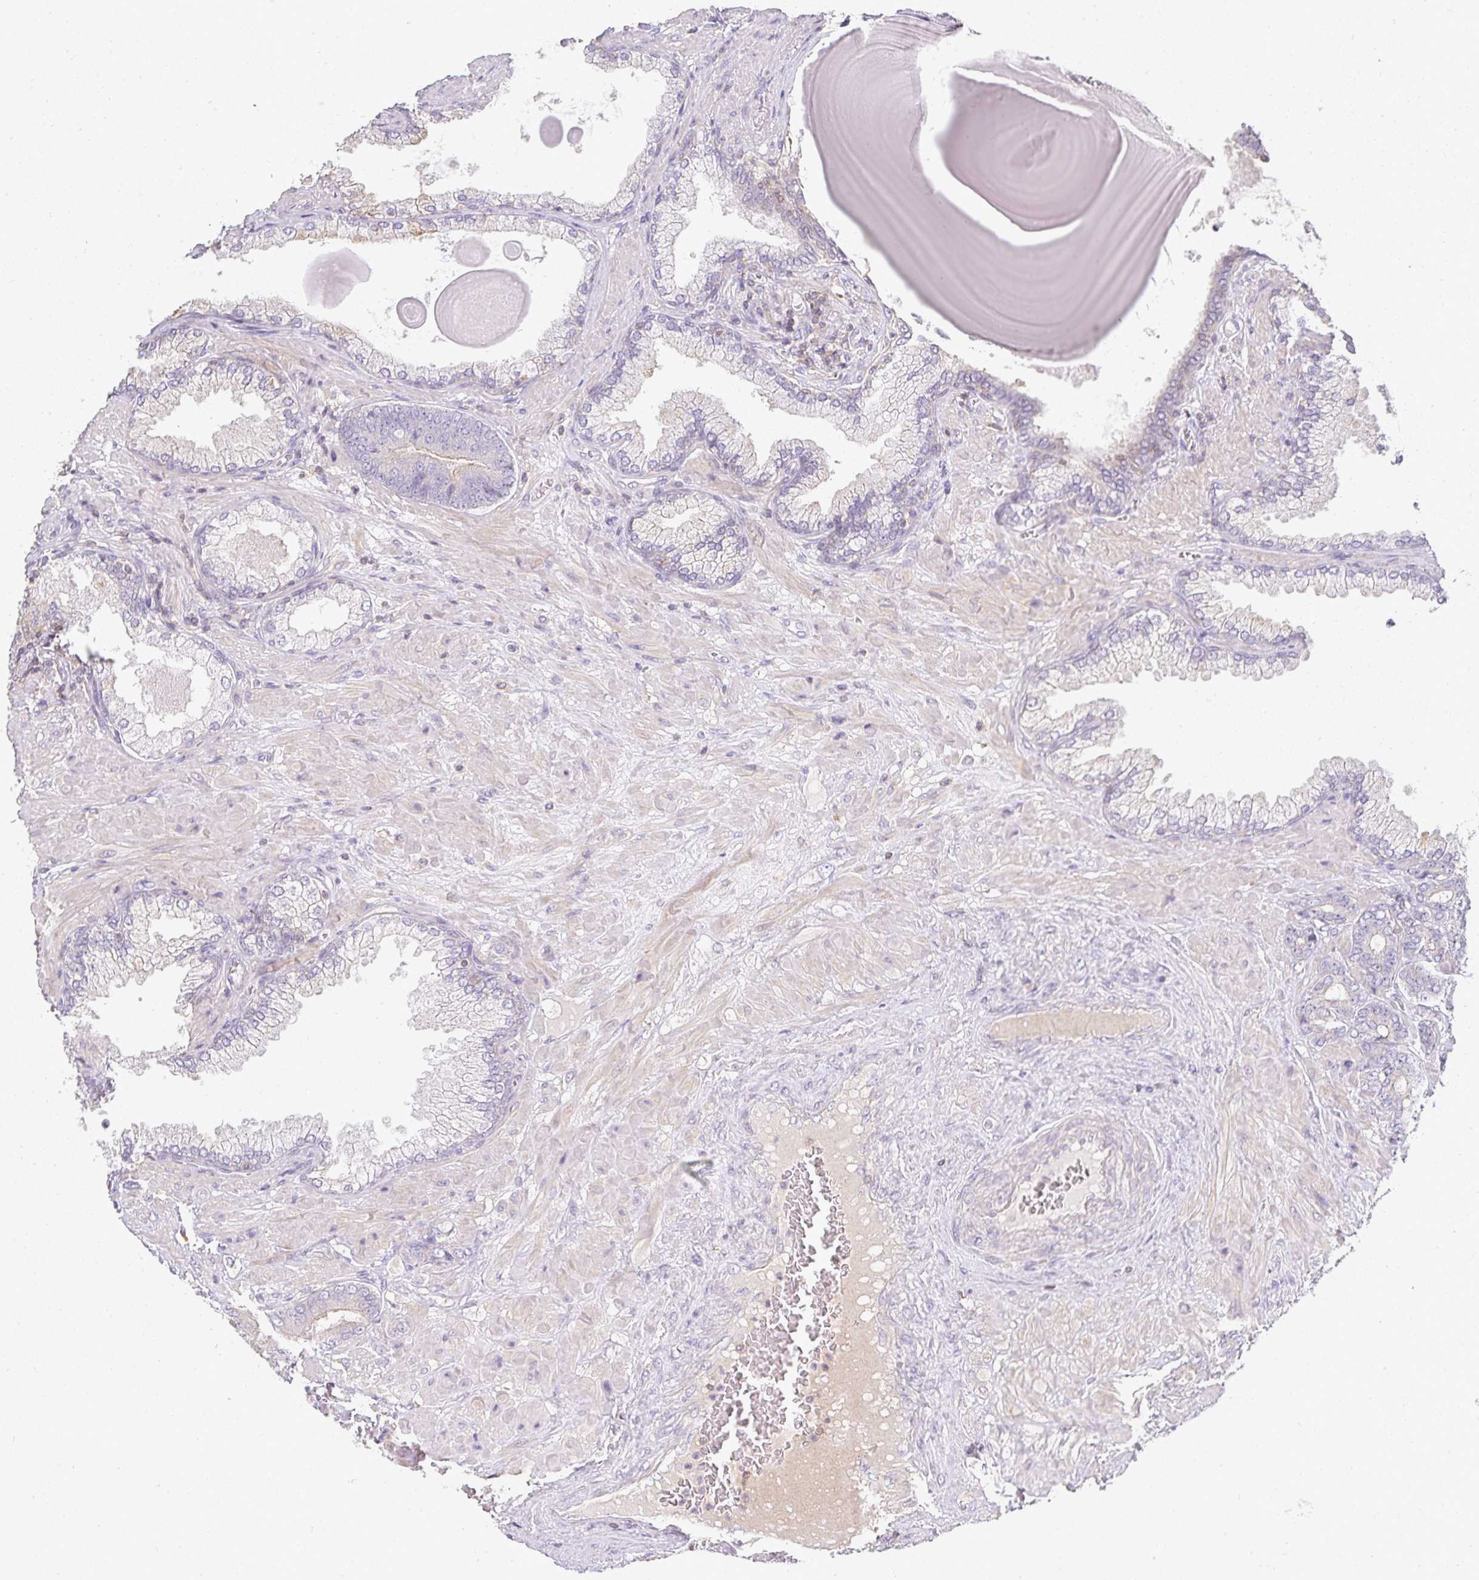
{"staining": {"intensity": "negative", "quantity": "none", "location": "none"}, "tissue": "prostate cancer", "cell_type": "Tumor cells", "image_type": "cancer", "snomed": [{"axis": "morphology", "description": "Adenocarcinoma, High grade"}, {"axis": "topography", "description": "Prostate"}], "caption": "The micrograph demonstrates no significant positivity in tumor cells of prostate high-grade adenocarcinoma.", "gene": "GATA3", "patient": {"sex": "male", "age": 62}}